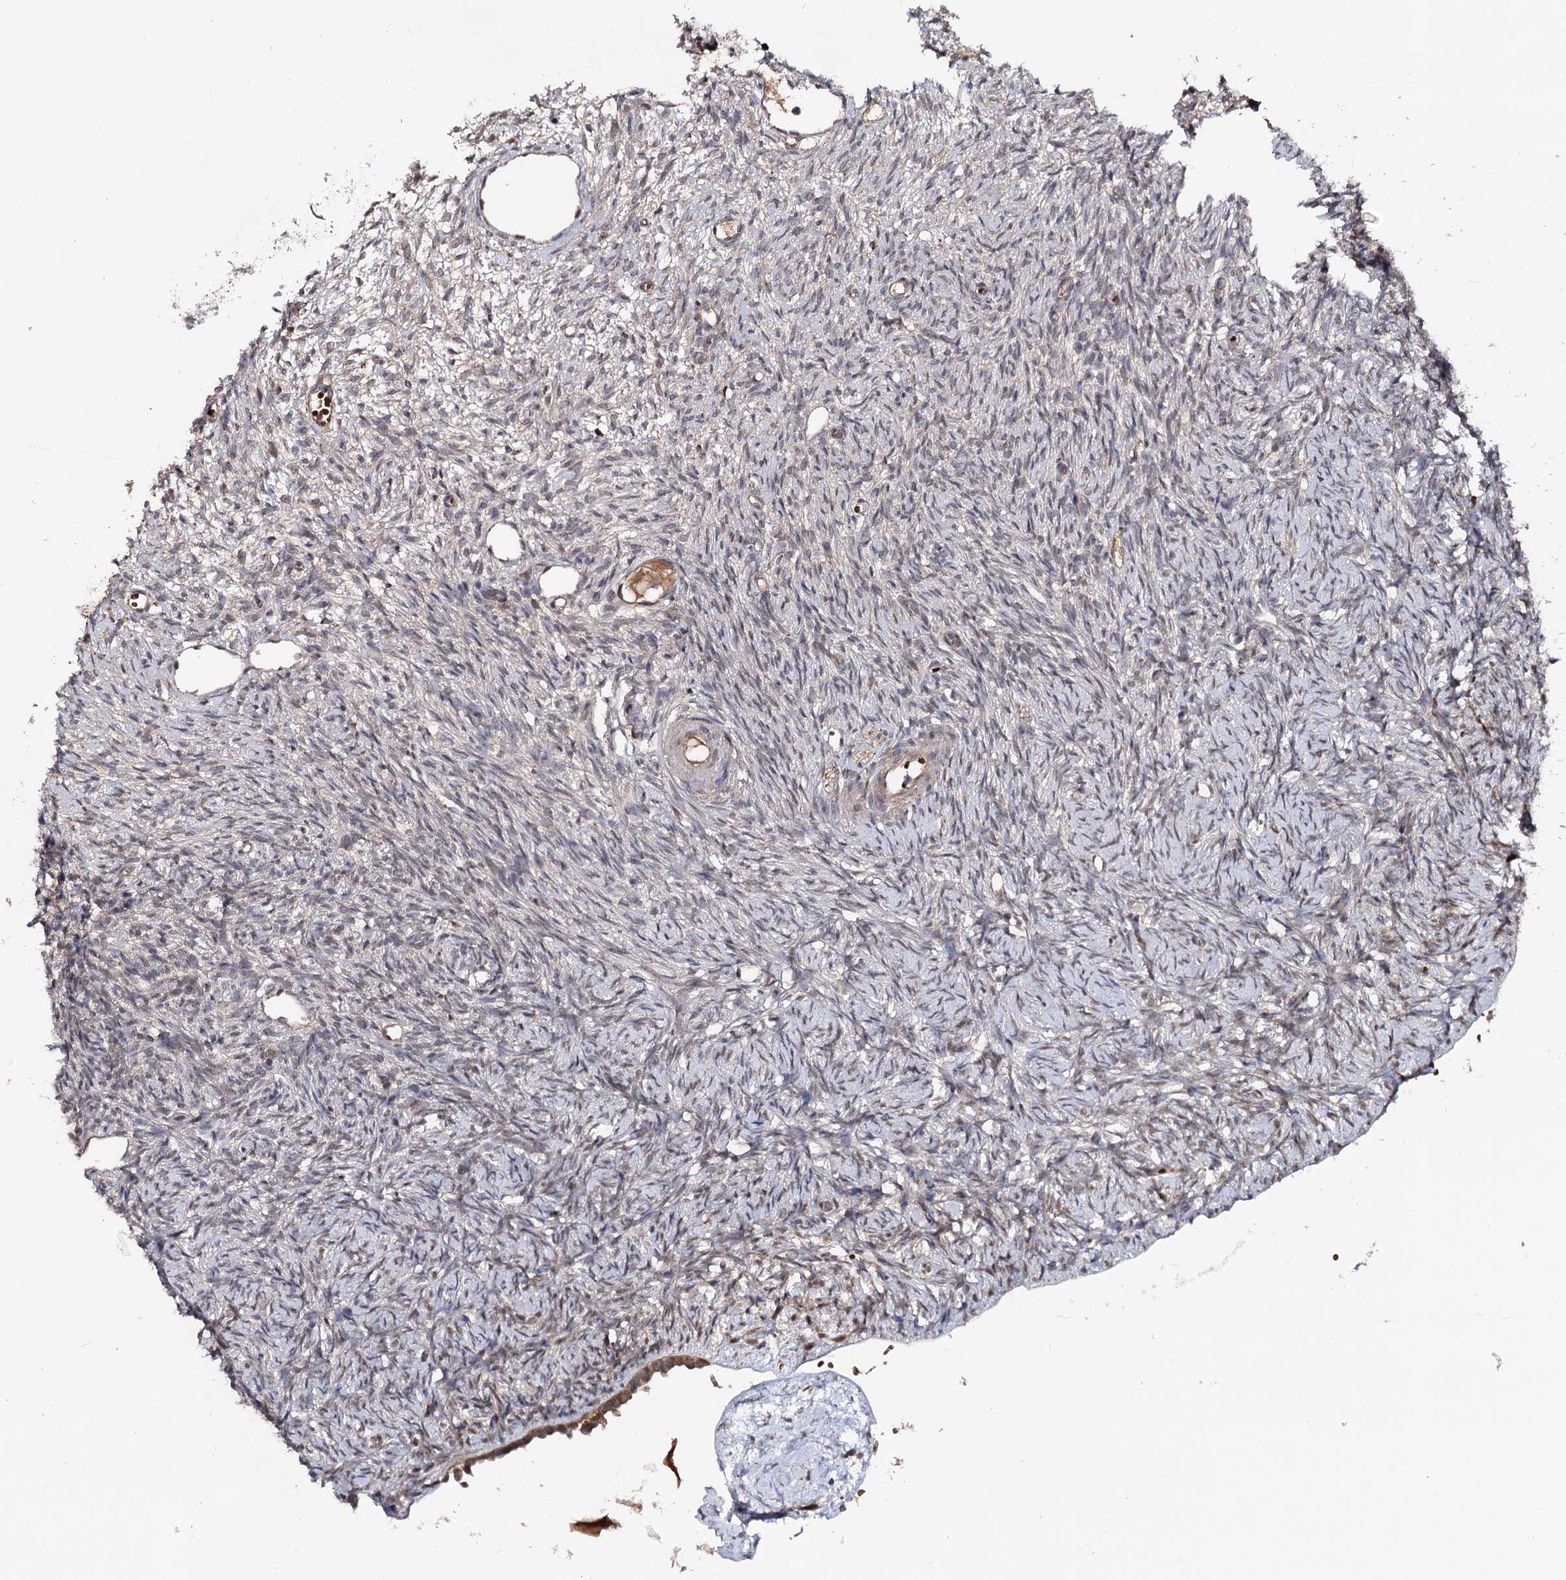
{"staining": {"intensity": "negative", "quantity": "none", "location": "none"}, "tissue": "ovary", "cell_type": "Ovarian stroma cells", "image_type": "normal", "snomed": [{"axis": "morphology", "description": "Normal tissue, NOS"}, {"axis": "topography", "description": "Ovary"}], "caption": "IHC of benign ovary demonstrates no expression in ovarian stroma cells. Brightfield microscopy of immunohistochemistry (IHC) stained with DAB (brown) and hematoxylin (blue), captured at high magnification.", "gene": "MSANTD2", "patient": {"sex": "female", "age": 51}}